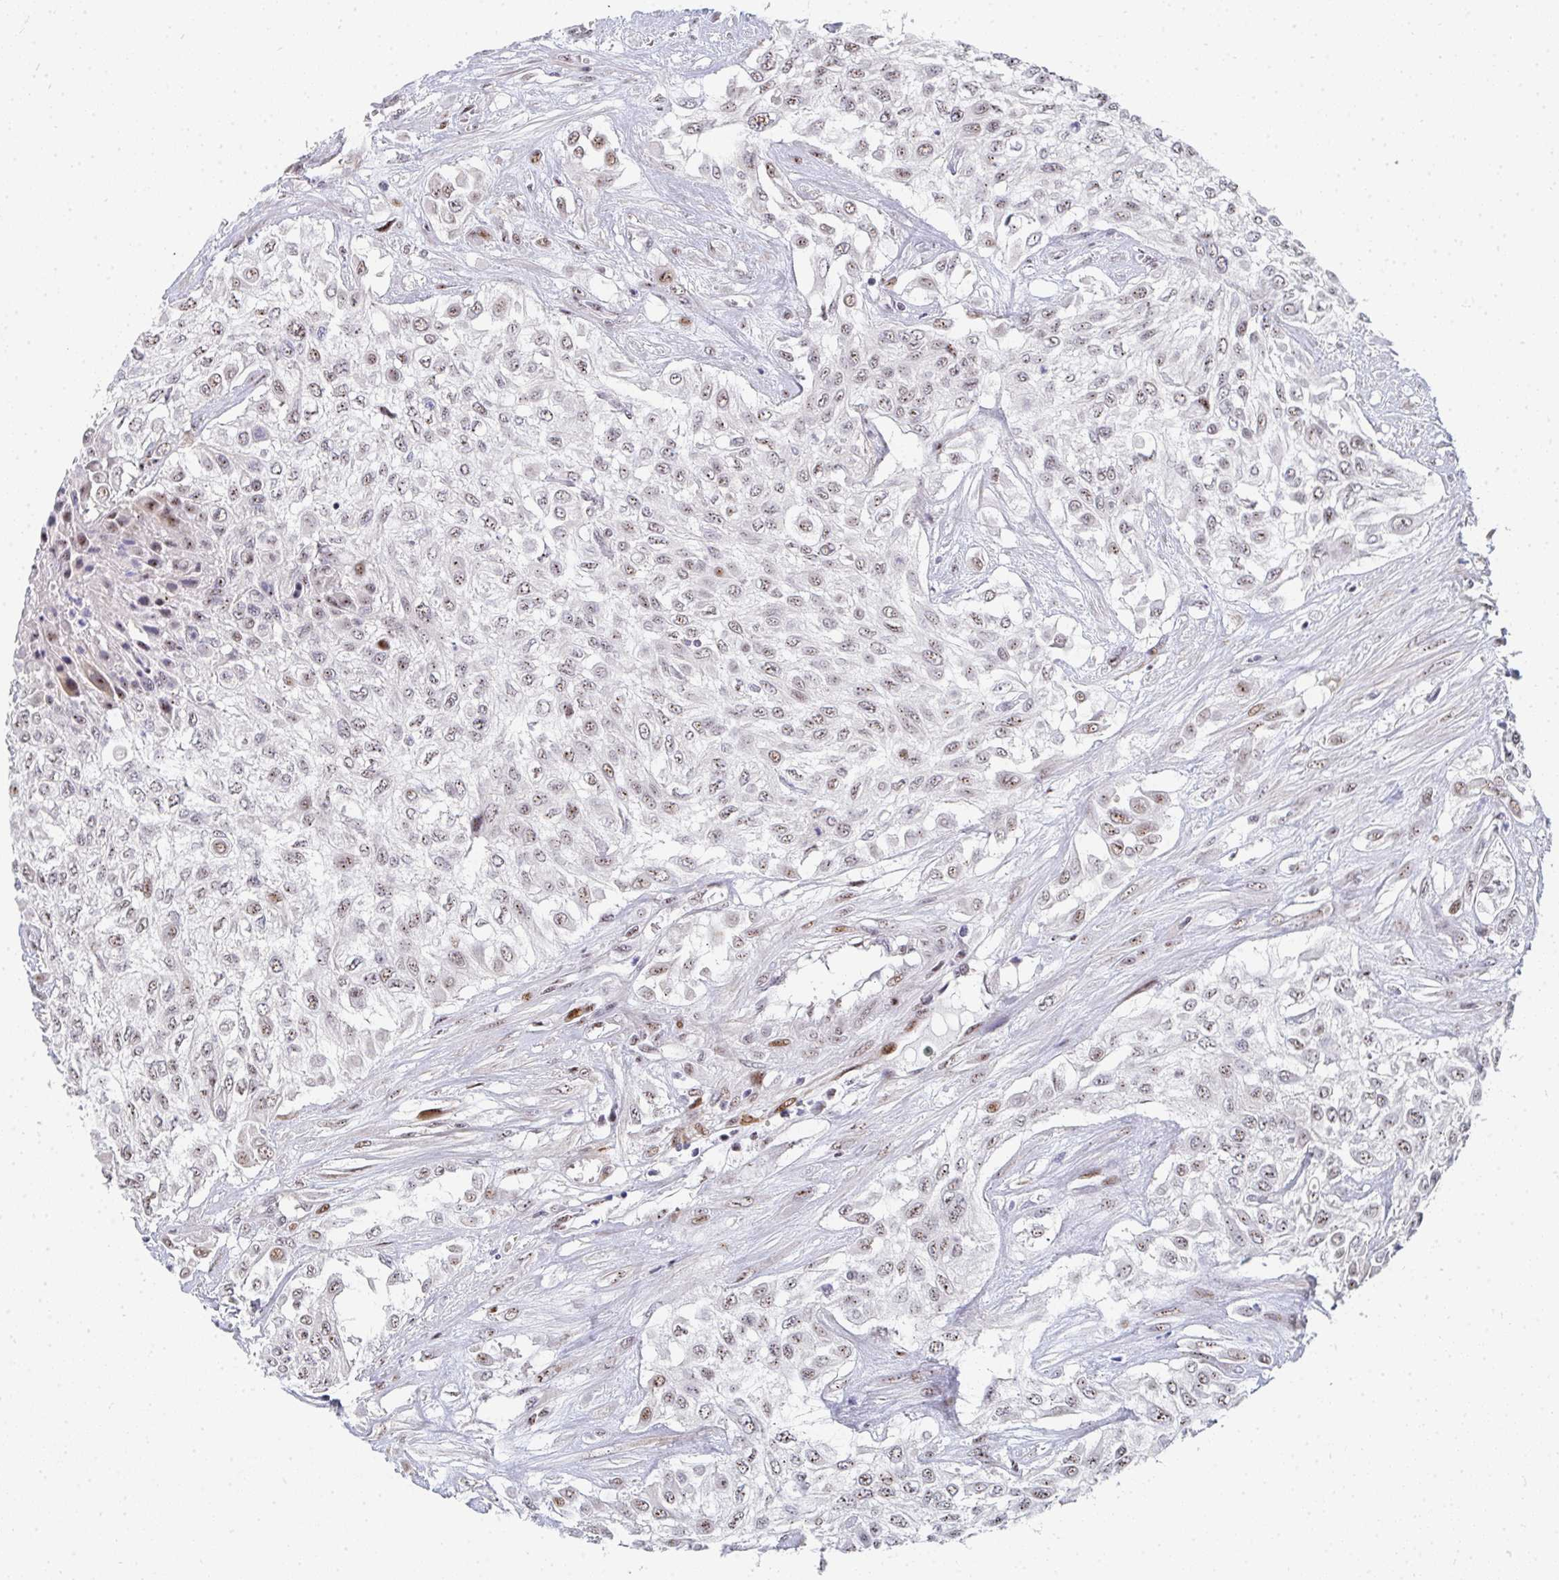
{"staining": {"intensity": "weak", "quantity": ">75%", "location": "nuclear"}, "tissue": "urothelial cancer", "cell_type": "Tumor cells", "image_type": "cancer", "snomed": [{"axis": "morphology", "description": "Urothelial carcinoma, High grade"}, {"axis": "topography", "description": "Urinary bladder"}], "caption": "Immunohistochemistry (IHC) photomicrograph of urothelial cancer stained for a protein (brown), which displays low levels of weak nuclear expression in approximately >75% of tumor cells.", "gene": "ZIC3", "patient": {"sex": "male", "age": 57}}